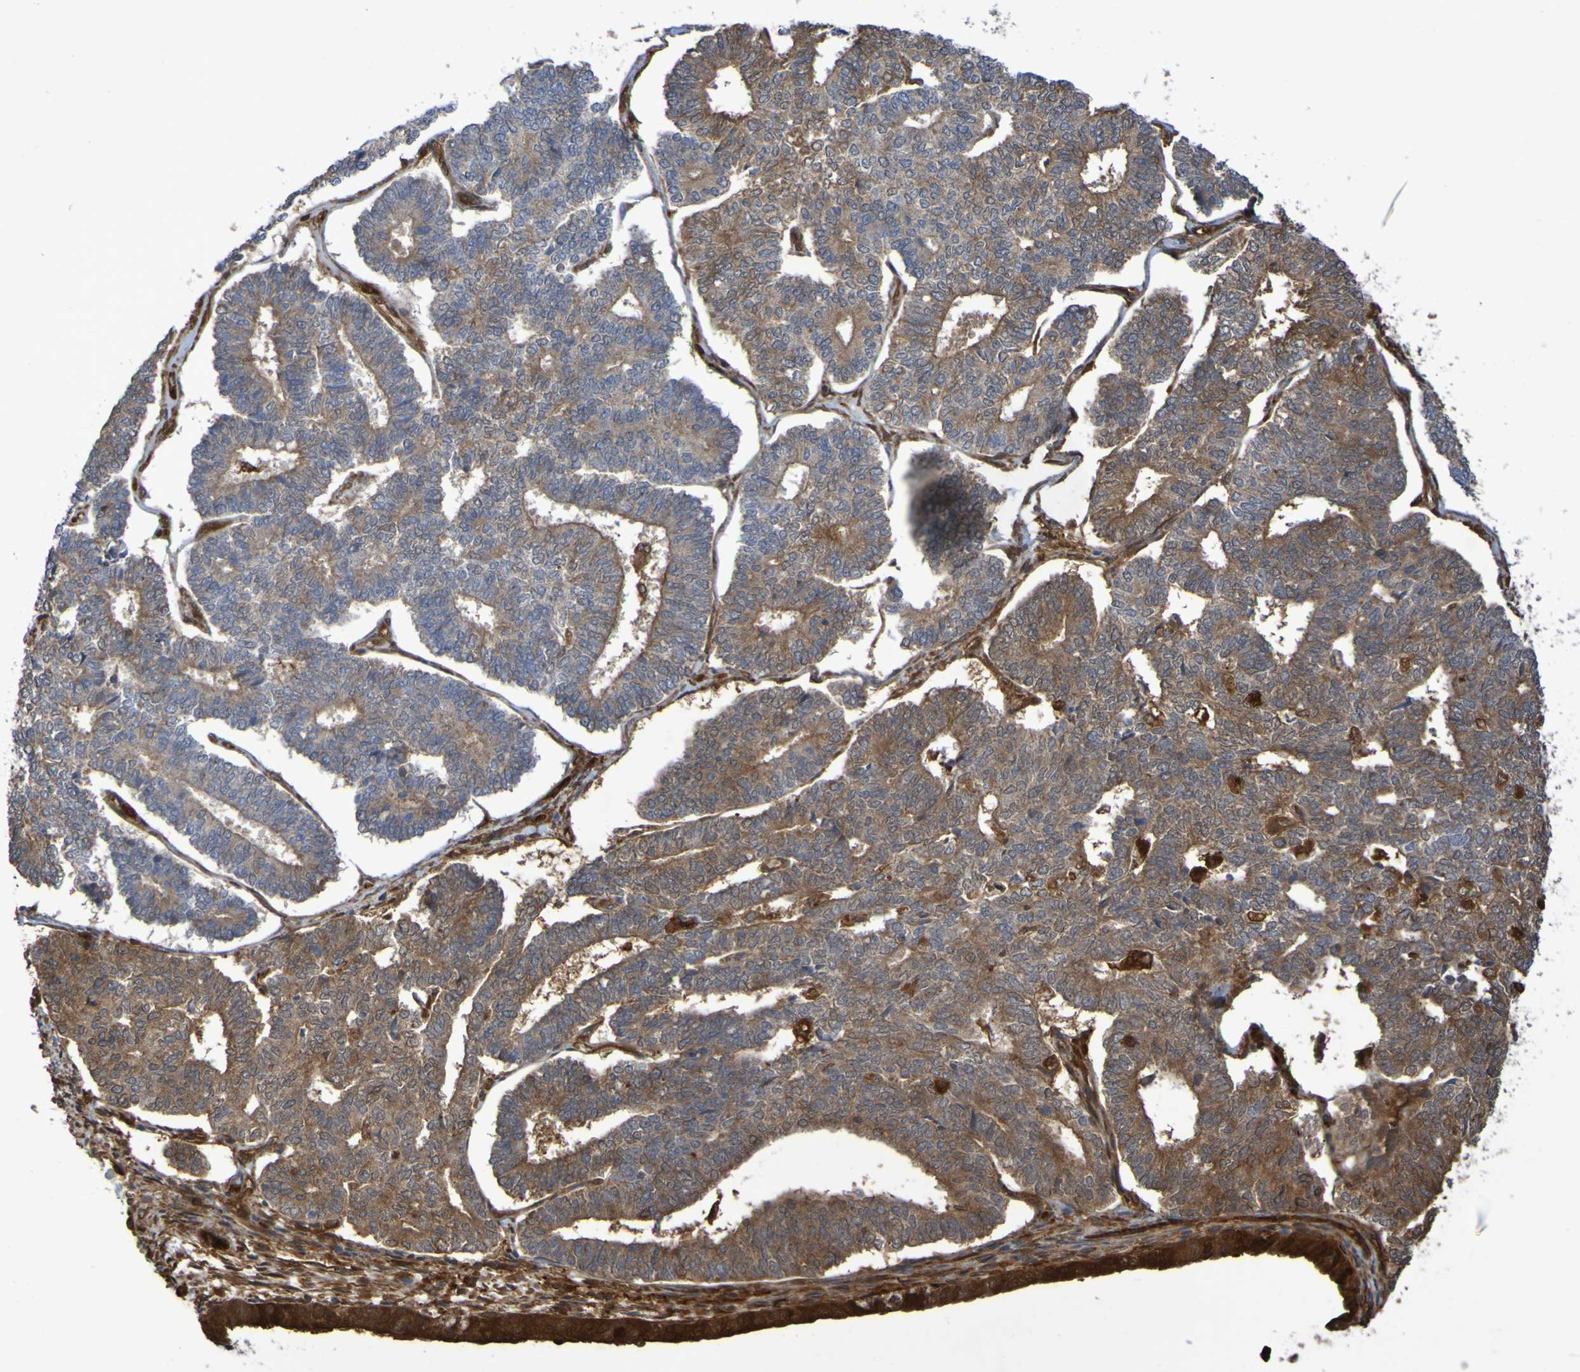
{"staining": {"intensity": "moderate", "quantity": "25%-75%", "location": "cytoplasmic/membranous"}, "tissue": "endometrial cancer", "cell_type": "Tumor cells", "image_type": "cancer", "snomed": [{"axis": "morphology", "description": "Adenocarcinoma, NOS"}, {"axis": "topography", "description": "Endometrium"}], "caption": "A medium amount of moderate cytoplasmic/membranous expression is present in about 25%-75% of tumor cells in endometrial cancer (adenocarcinoma) tissue. The staining was performed using DAB, with brown indicating positive protein expression. Nuclei are stained blue with hematoxylin.", "gene": "SERPINB6", "patient": {"sex": "female", "age": 70}}